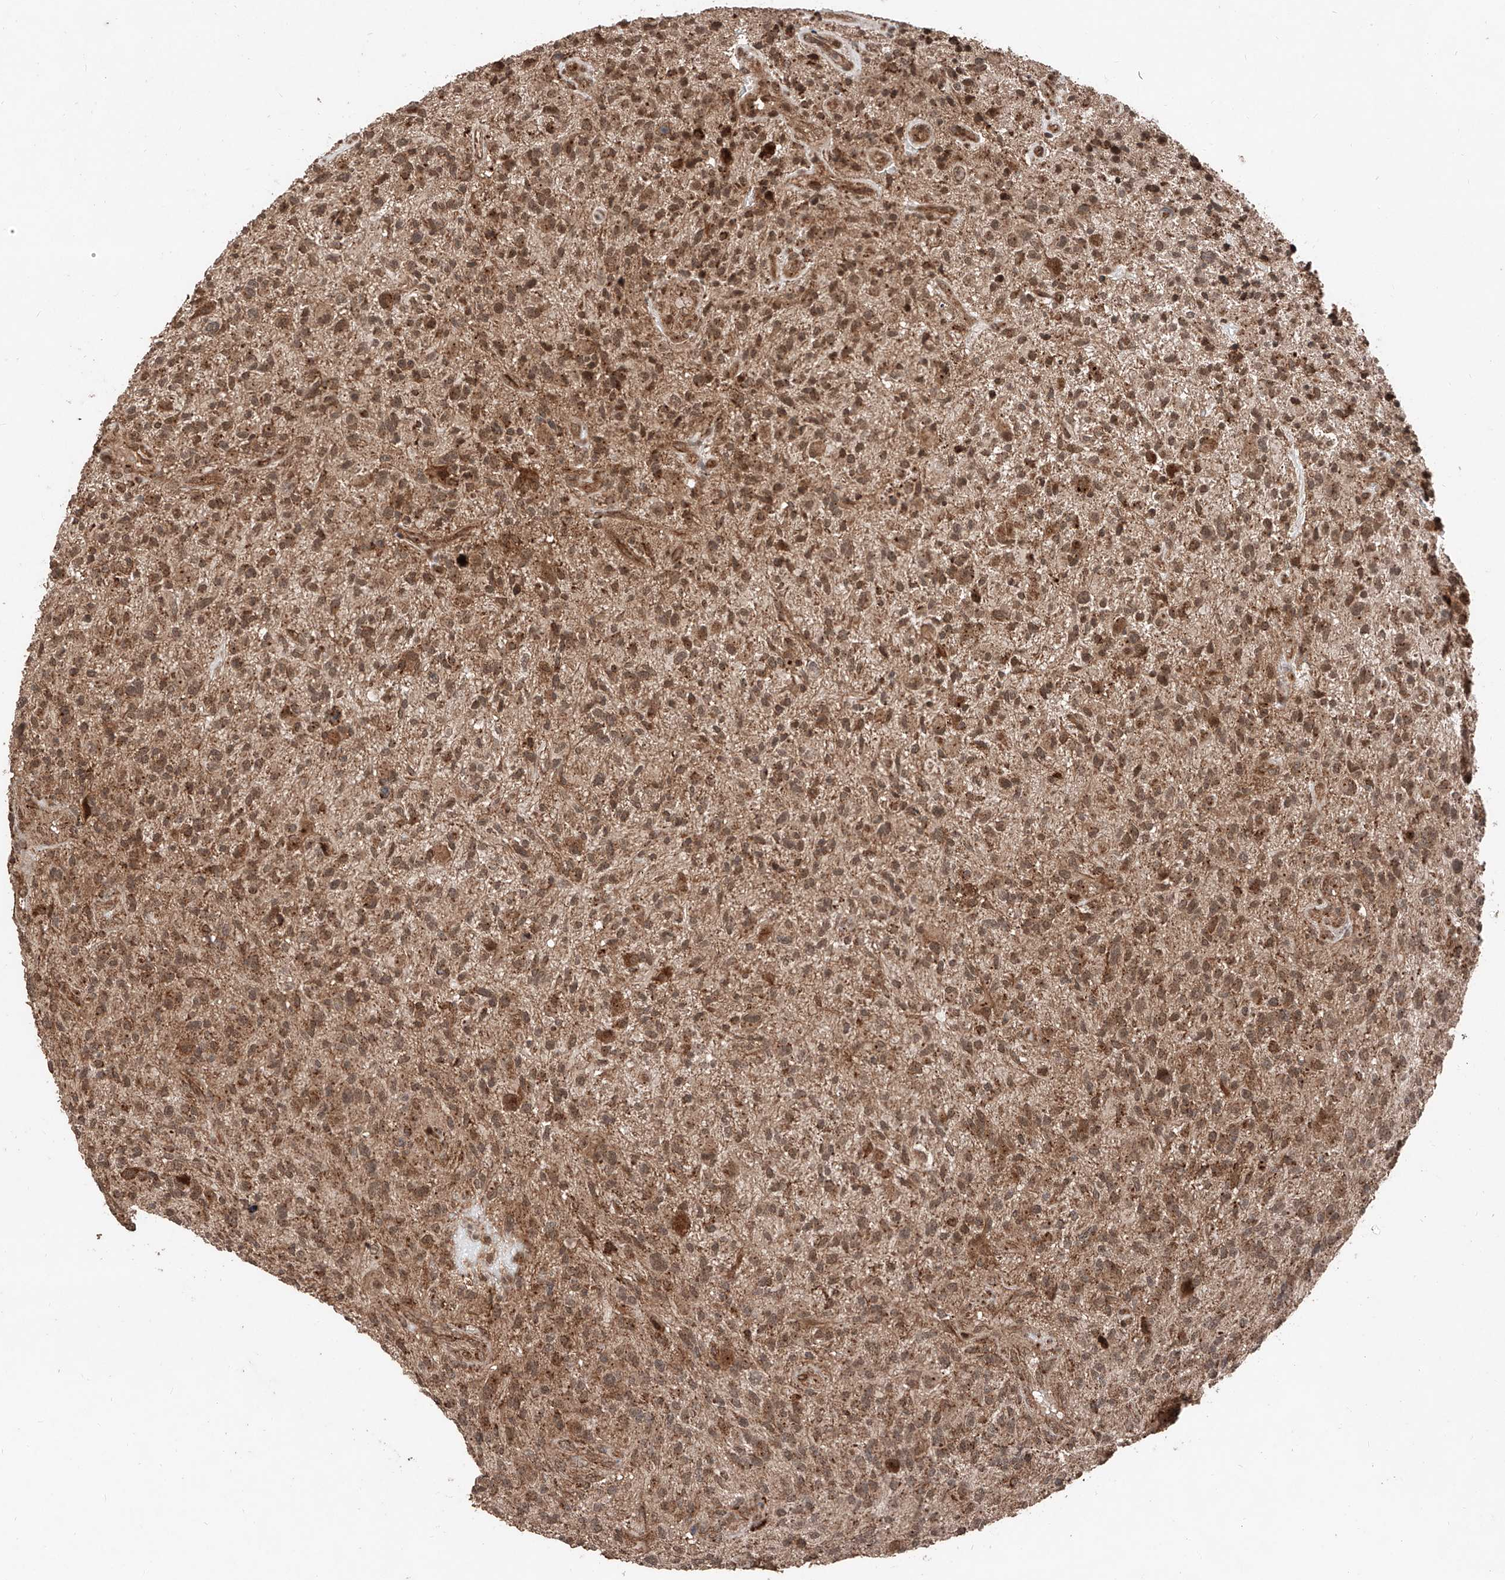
{"staining": {"intensity": "moderate", "quantity": ">75%", "location": "cytoplasmic/membranous,nuclear"}, "tissue": "glioma", "cell_type": "Tumor cells", "image_type": "cancer", "snomed": [{"axis": "morphology", "description": "Glioma, malignant, High grade"}, {"axis": "topography", "description": "Brain"}], "caption": "High-grade glioma (malignant) tissue shows moderate cytoplasmic/membranous and nuclear expression in approximately >75% of tumor cells, visualized by immunohistochemistry.", "gene": "ZSCAN29", "patient": {"sex": "male", "age": 47}}